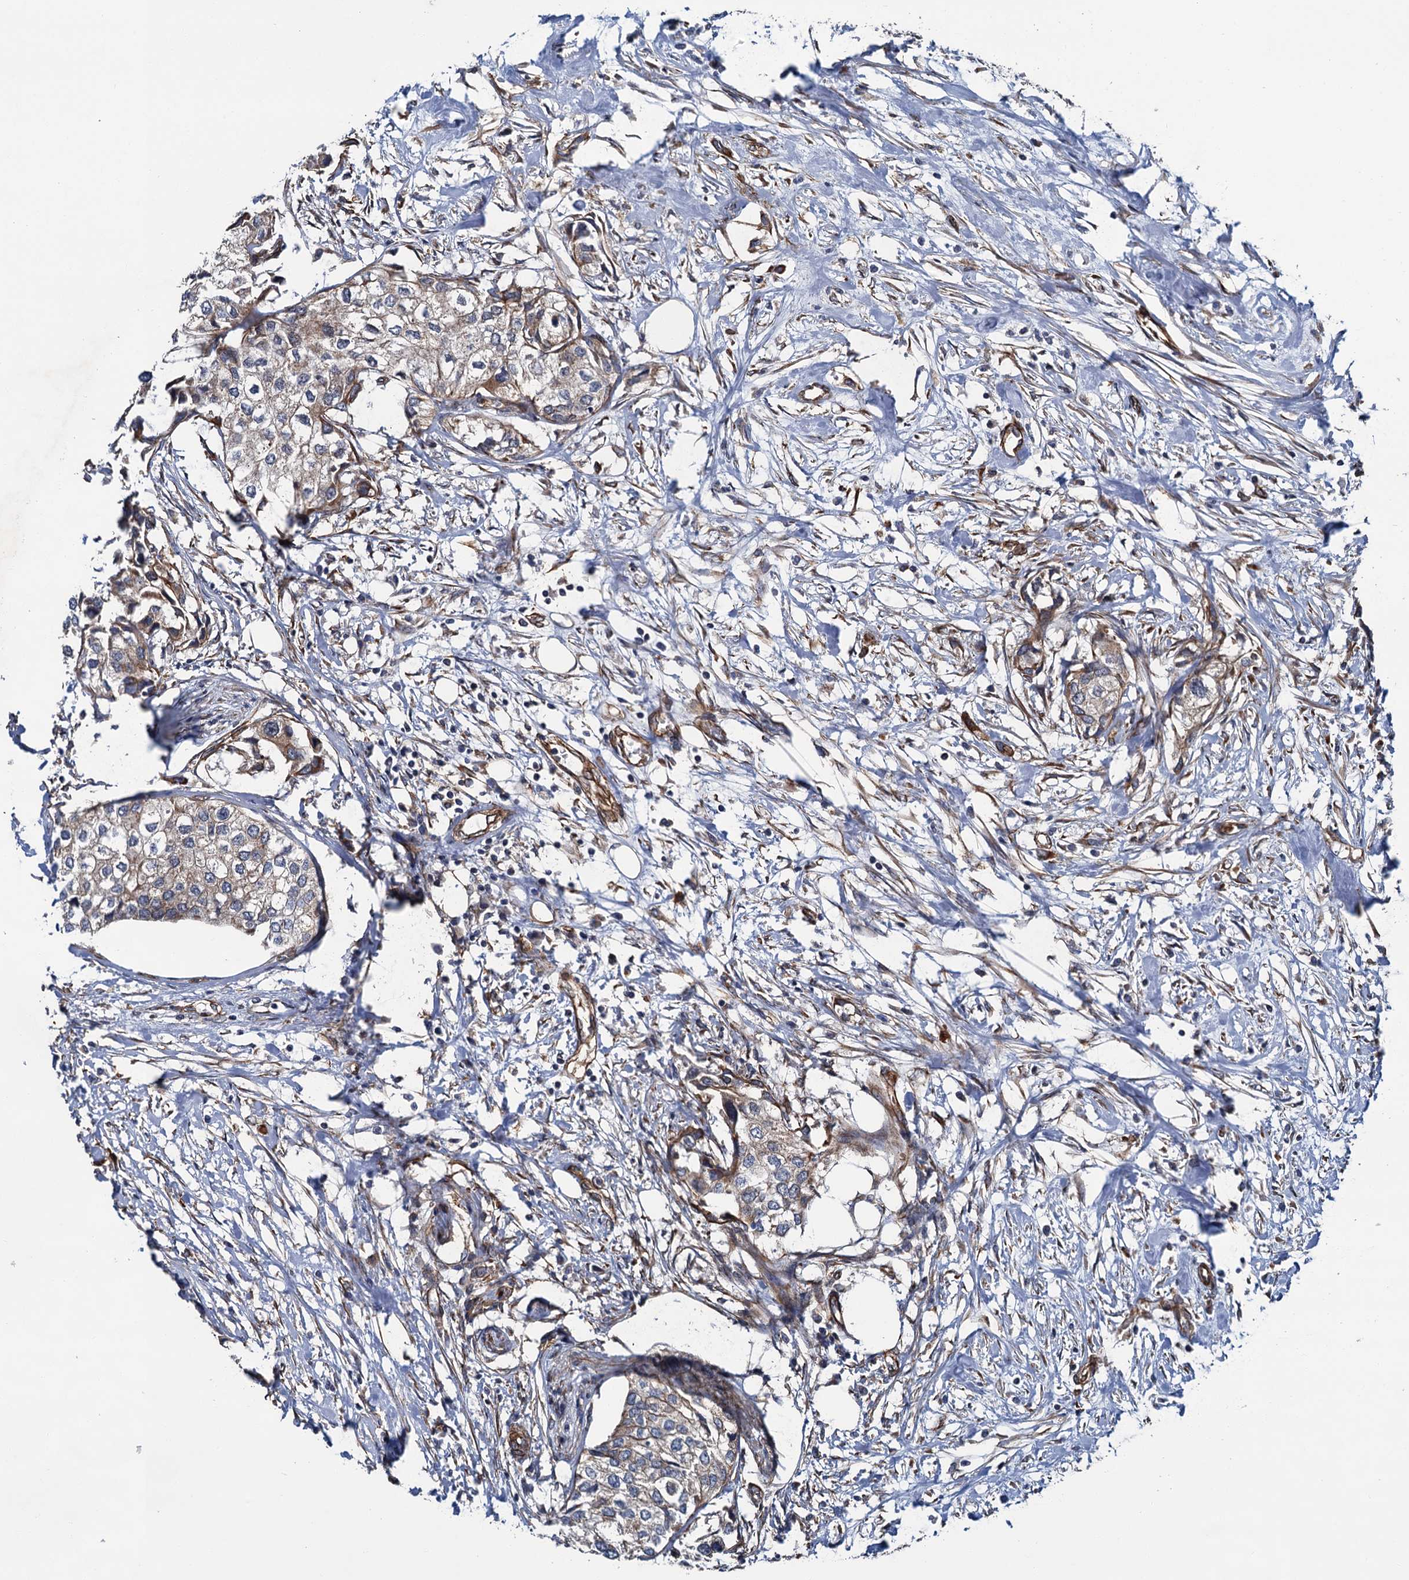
{"staining": {"intensity": "weak", "quantity": "25%-75%", "location": "cytoplasmic/membranous"}, "tissue": "urothelial cancer", "cell_type": "Tumor cells", "image_type": "cancer", "snomed": [{"axis": "morphology", "description": "Urothelial carcinoma, High grade"}, {"axis": "topography", "description": "Urinary bladder"}], "caption": "An image of human urothelial cancer stained for a protein shows weak cytoplasmic/membranous brown staining in tumor cells.", "gene": "ZFYVE19", "patient": {"sex": "male", "age": 64}}